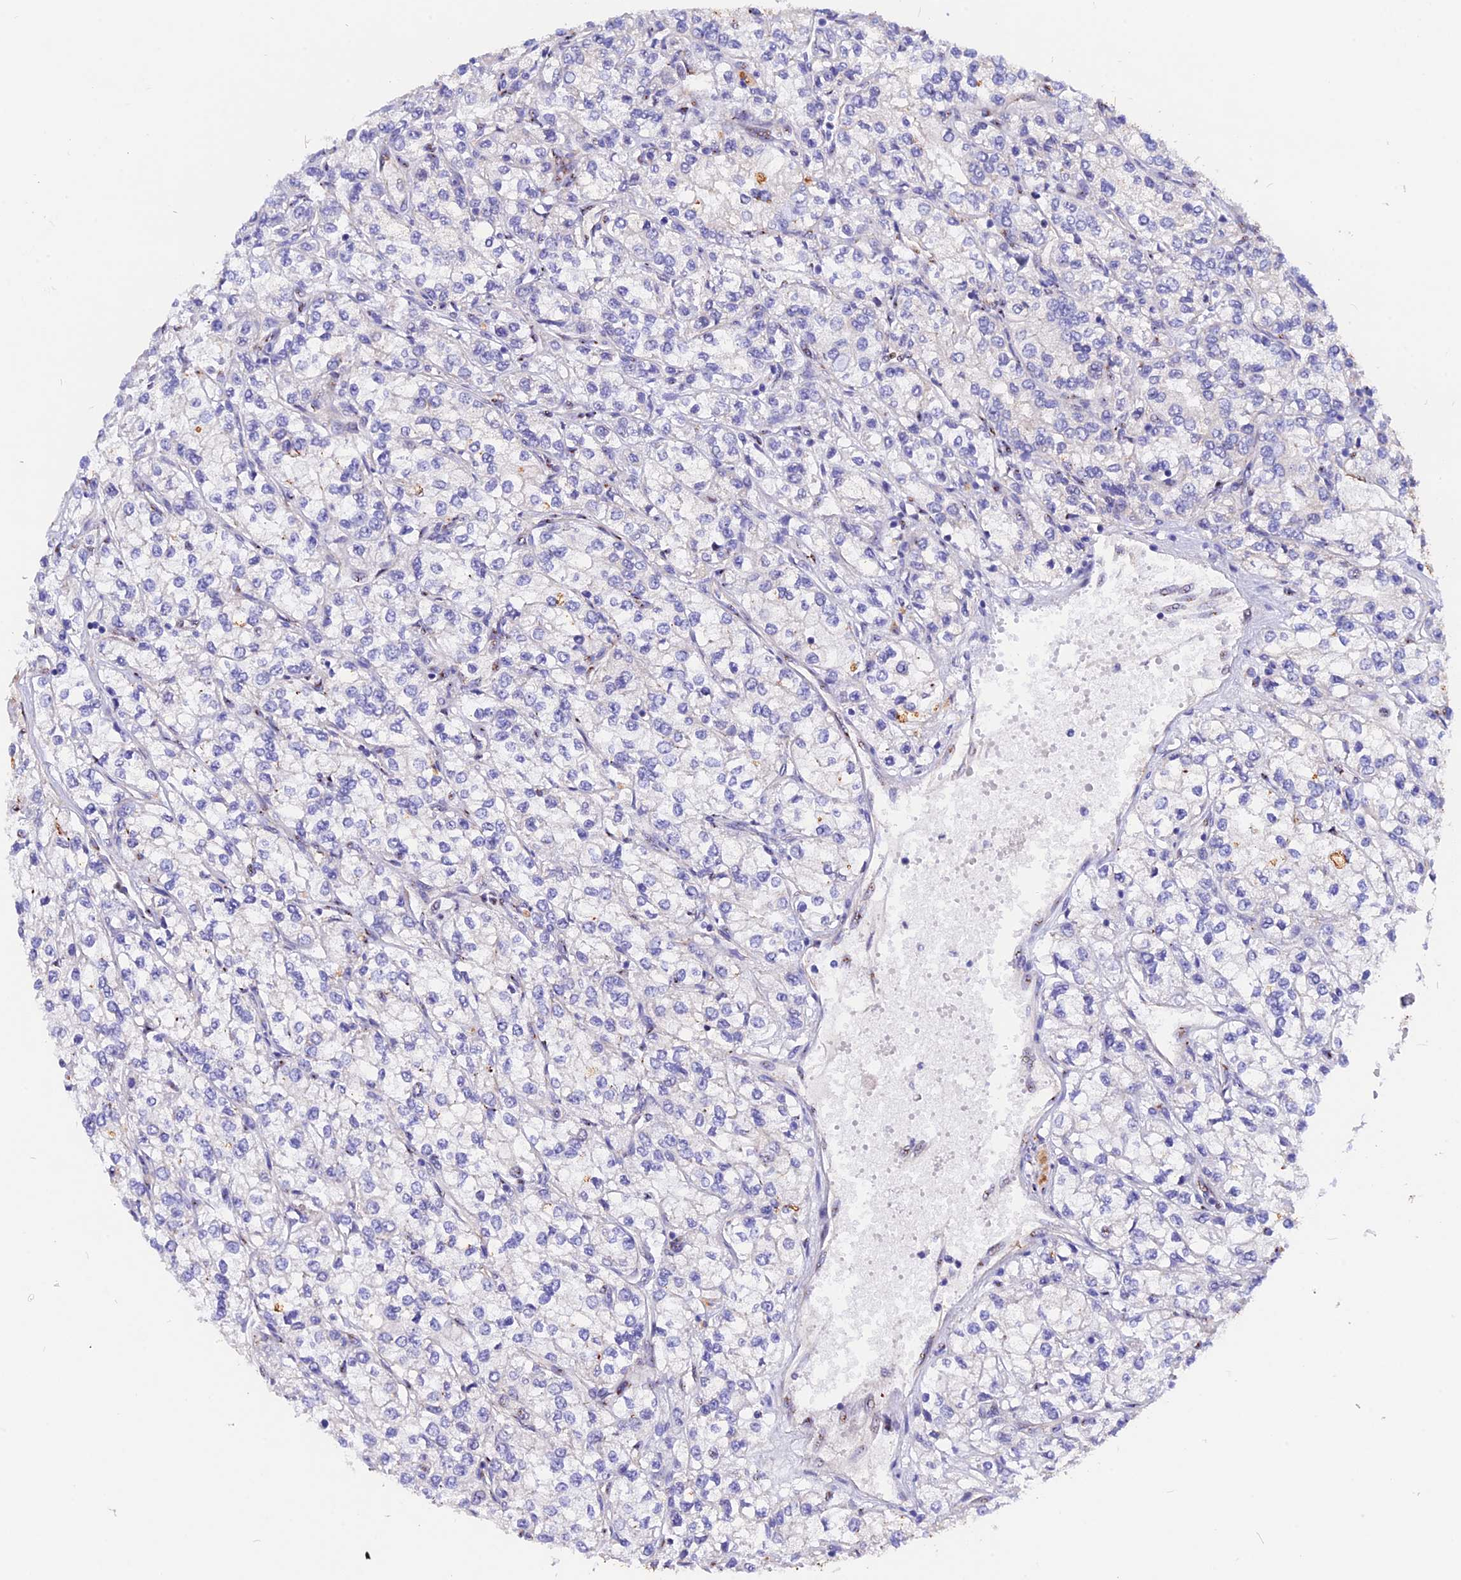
{"staining": {"intensity": "negative", "quantity": "none", "location": "none"}, "tissue": "renal cancer", "cell_type": "Tumor cells", "image_type": "cancer", "snomed": [{"axis": "morphology", "description": "Adenocarcinoma, NOS"}, {"axis": "topography", "description": "Kidney"}], "caption": "The immunohistochemistry photomicrograph has no significant expression in tumor cells of renal cancer tissue.", "gene": "GK5", "patient": {"sex": "male", "age": 80}}